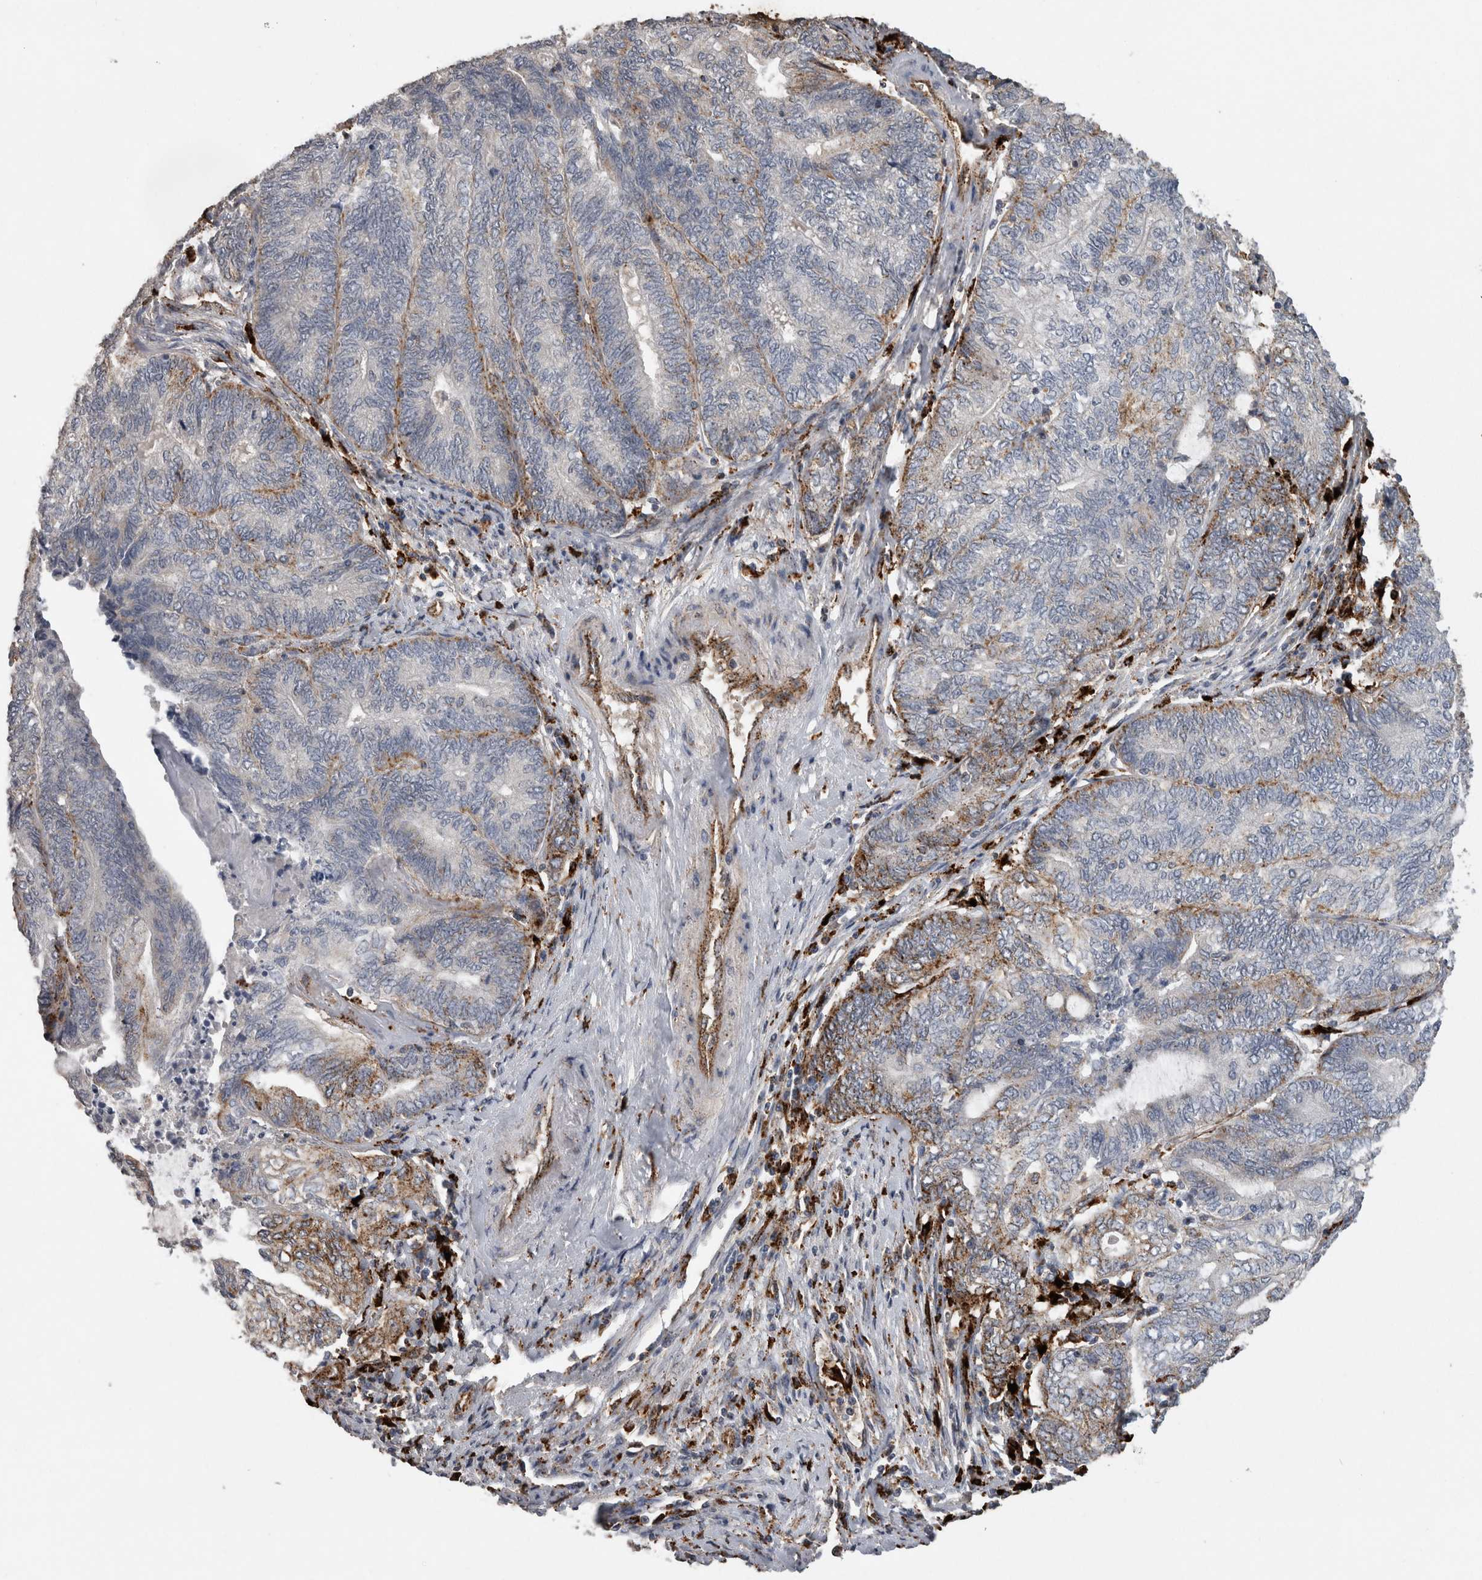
{"staining": {"intensity": "moderate", "quantity": "<25%", "location": "cytoplasmic/membranous"}, "tissue": "endometrial cancer", "cell_type": "Tumor cells", "image_type": "cancer", "snomed": [{"axis": "morphology", "description": "Adenocarcinoma, NOS"}, {"axis": "topography", "description": "Uterus"}, {"axis": "topography", "description": "Endometrium"}], "caption": "Human adenocarcinoma (endometrial) stained for a protein (brown) reveals moderate cytoplasmic/membranous positive expression in about <25% of tumor cells.", "gene": "CTSZ", "patient": {"sex": "female", "age": 70}}